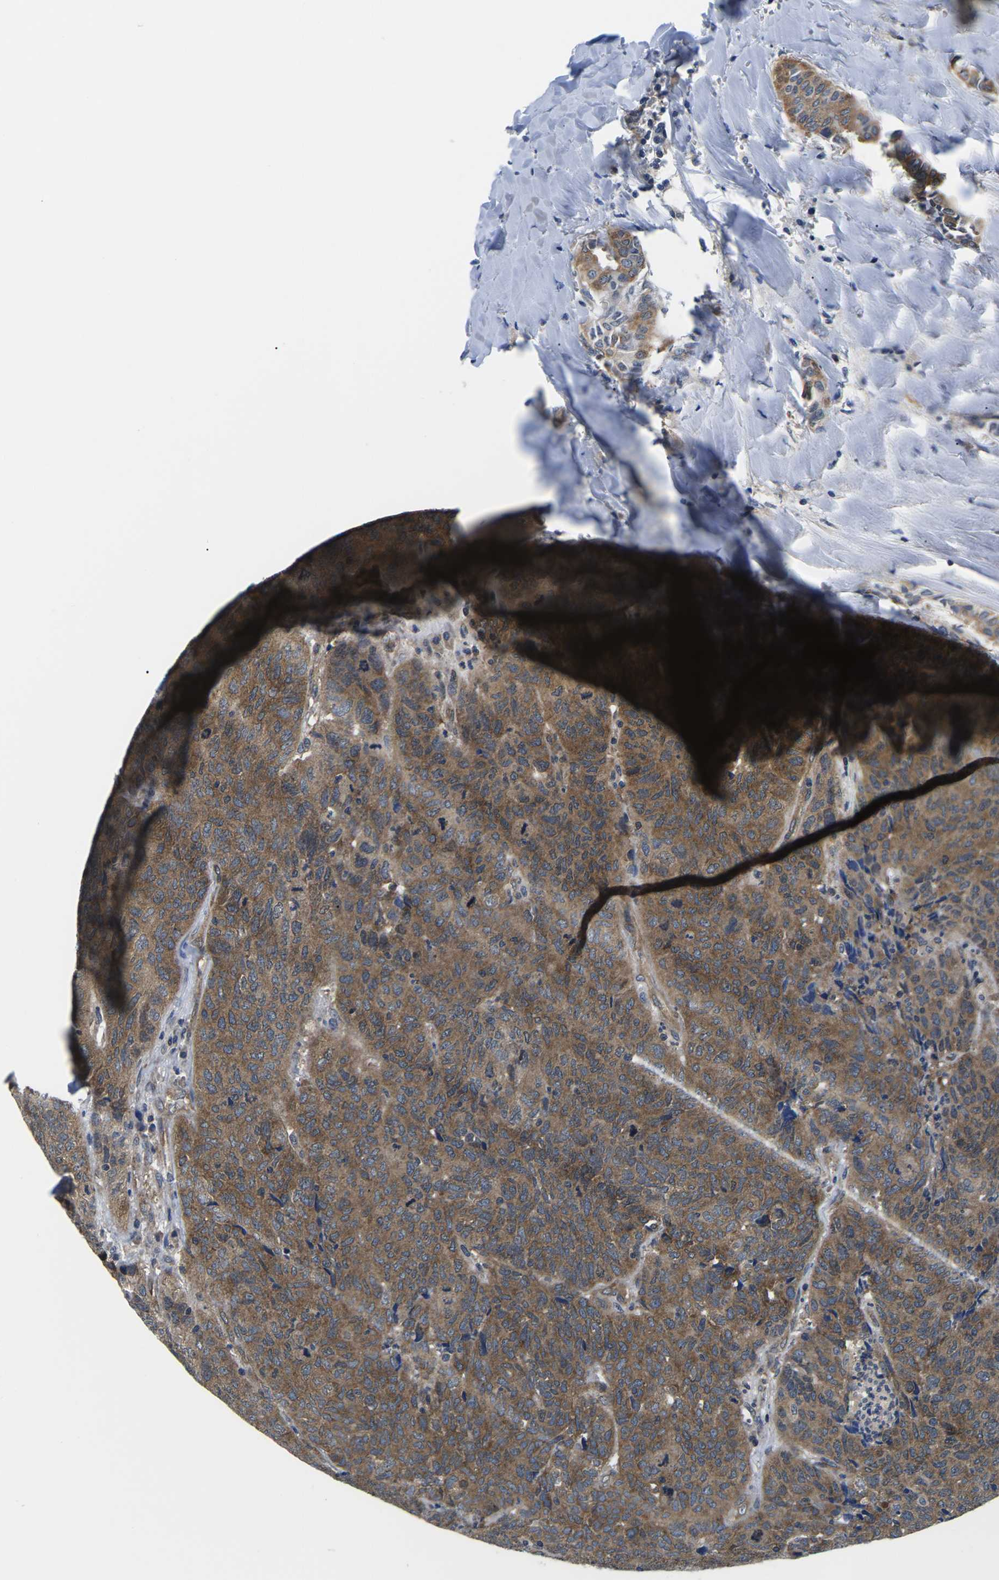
{"staining": {"intensity": "moderate", "quantity": ">75%", "location": "cytoplasmic/membranous"}, "tissue": "head and neck cancer", "cell_type": "Tumor cells", "image_type": "cancer", "snomed": [{"axis": "morphology", "description": "Squamous cell carcinoma, NOS"}, {"axis": "topography", "description": "Head-Neck"}], "caption": "Protein staining of head and neck cancer tissue displays moderate cytoplasmic/membranous expression in about >75% of tumor cells.", "gene": "GSK3B", "patient": {"sex": "male", "age": 66}}